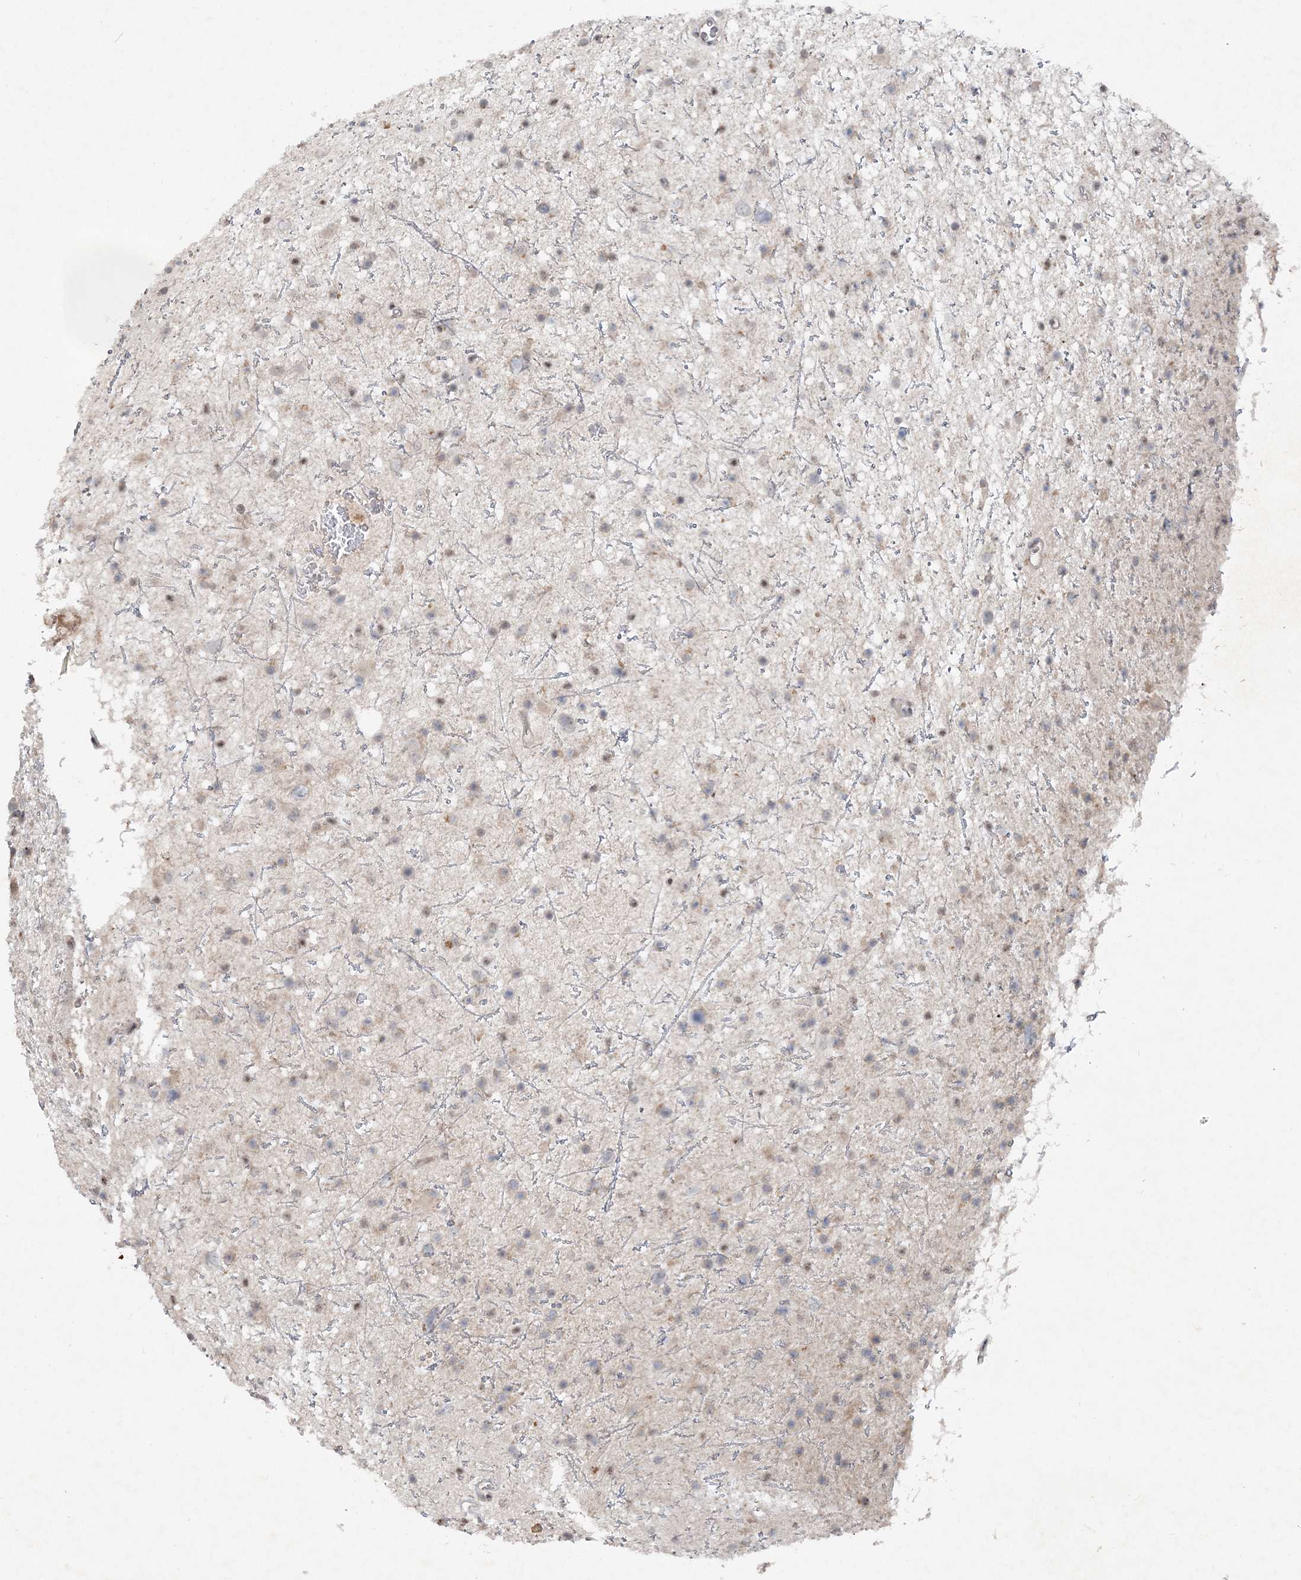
{"staining": {"intensity": "negative", "quantity": "none", "location": "none"}, "tissue": "glioma", "cell_type": "Tumor cells", "image_type": "cancer", "snomed": [{"axis": "morphology", "description": "Glioma, malignant, Low grade"}, {"axis": "topography", "description": "Cerebral cortex"}], "caption": "Glioma stained for a protein using IHC demonstrates no staining tumor cells.", "gene": "GIN1", "patient": {"sex": "female", "age": 39}}